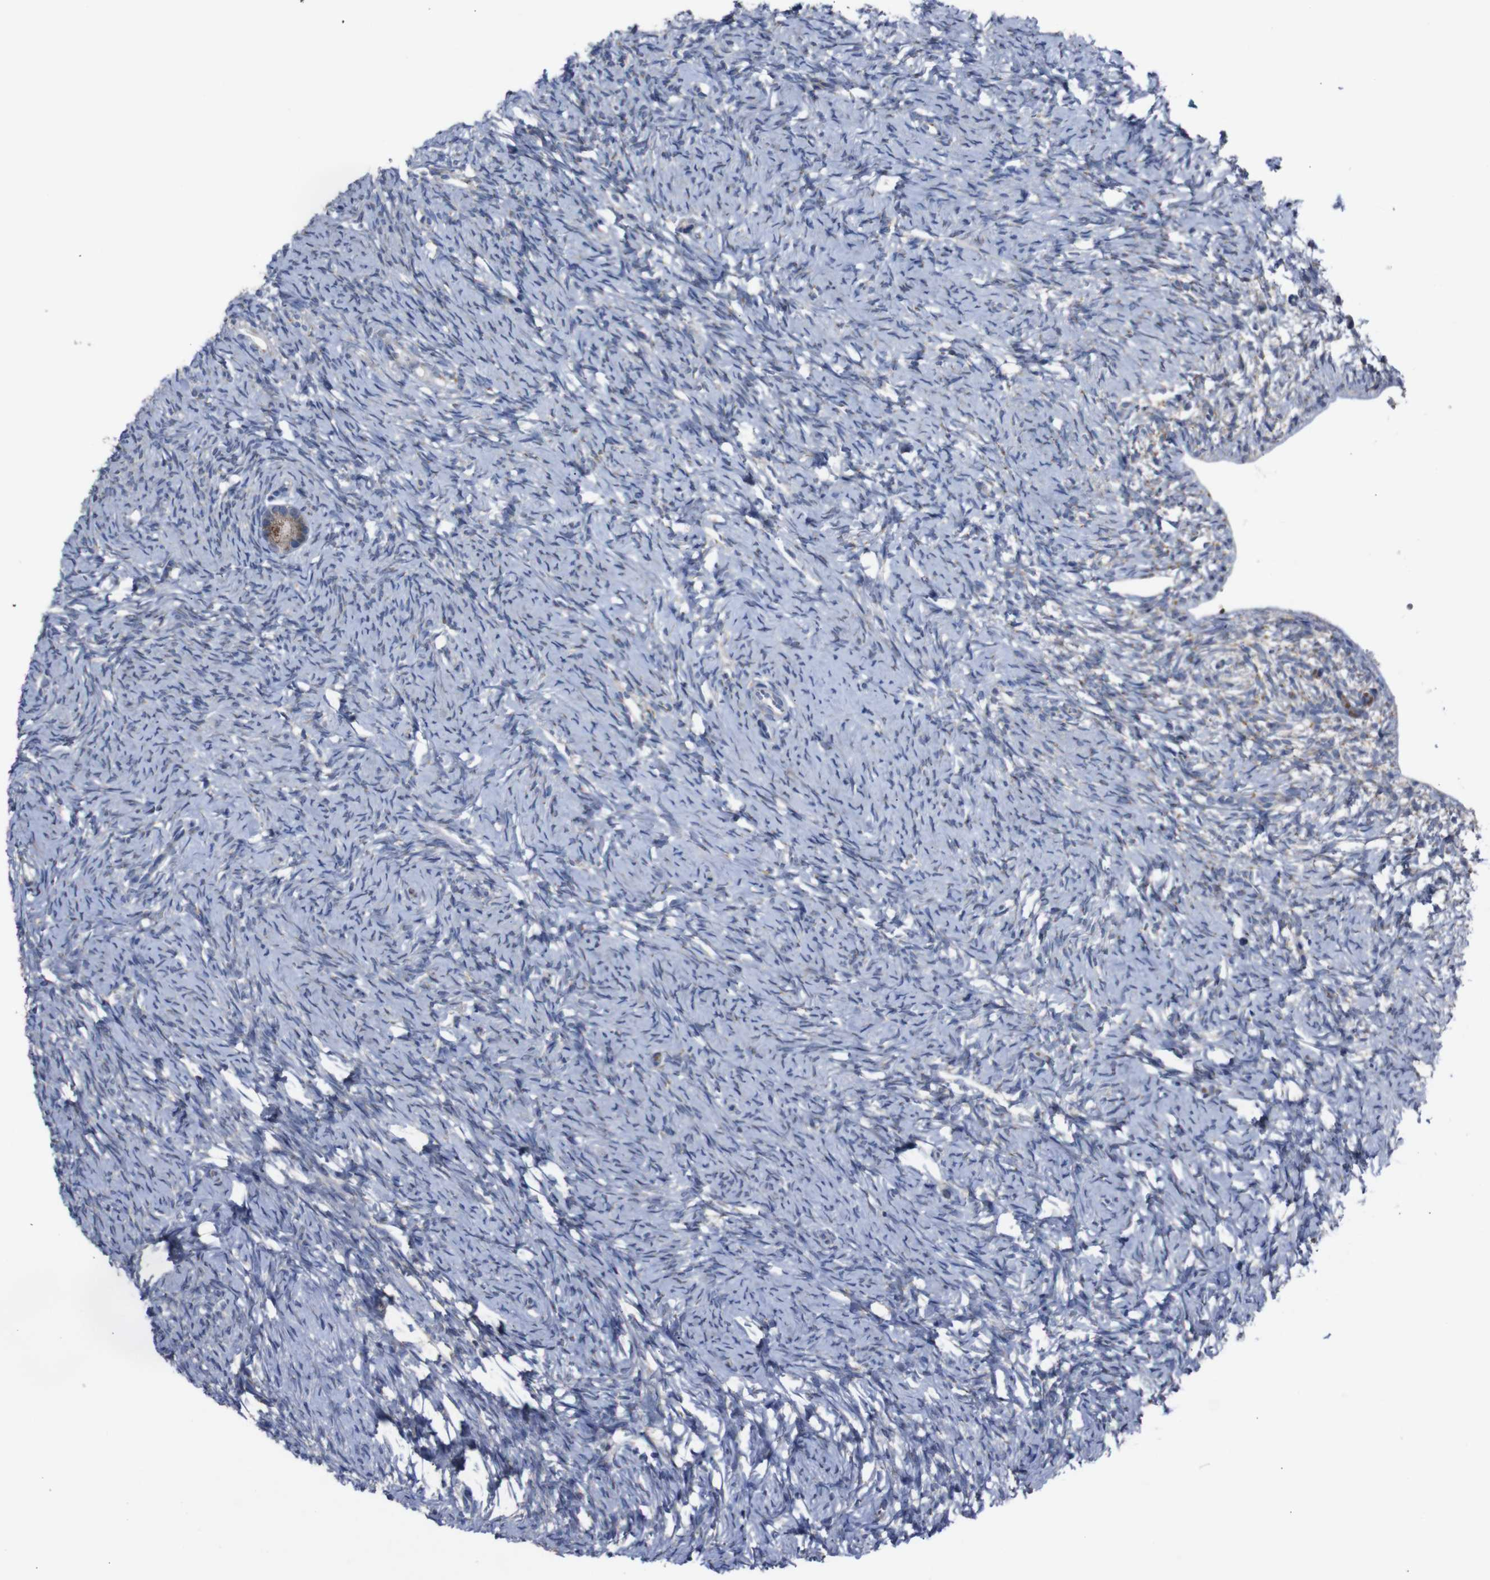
{"staining": {"intensity": "moderate", "quantity": ">75%", "location": "cytoplasmic/membranous"}, "tissue": "ovary", "cell_type": "Follicle cells", "image_type": "normal", "snomed": [{"axis": "morphology", "description": "Normal tissue, NOS"}, {"axis": "topography", "description": "Ovary"}], "caption": "Ovary stained with DAB immunohistochemistry exhibits medium levels of moderate cytoplasmic/membranous staining in approximately >75% of follicle cells.", "gene": "CHST10", "patient": {"sex": "female", "age": 33}}